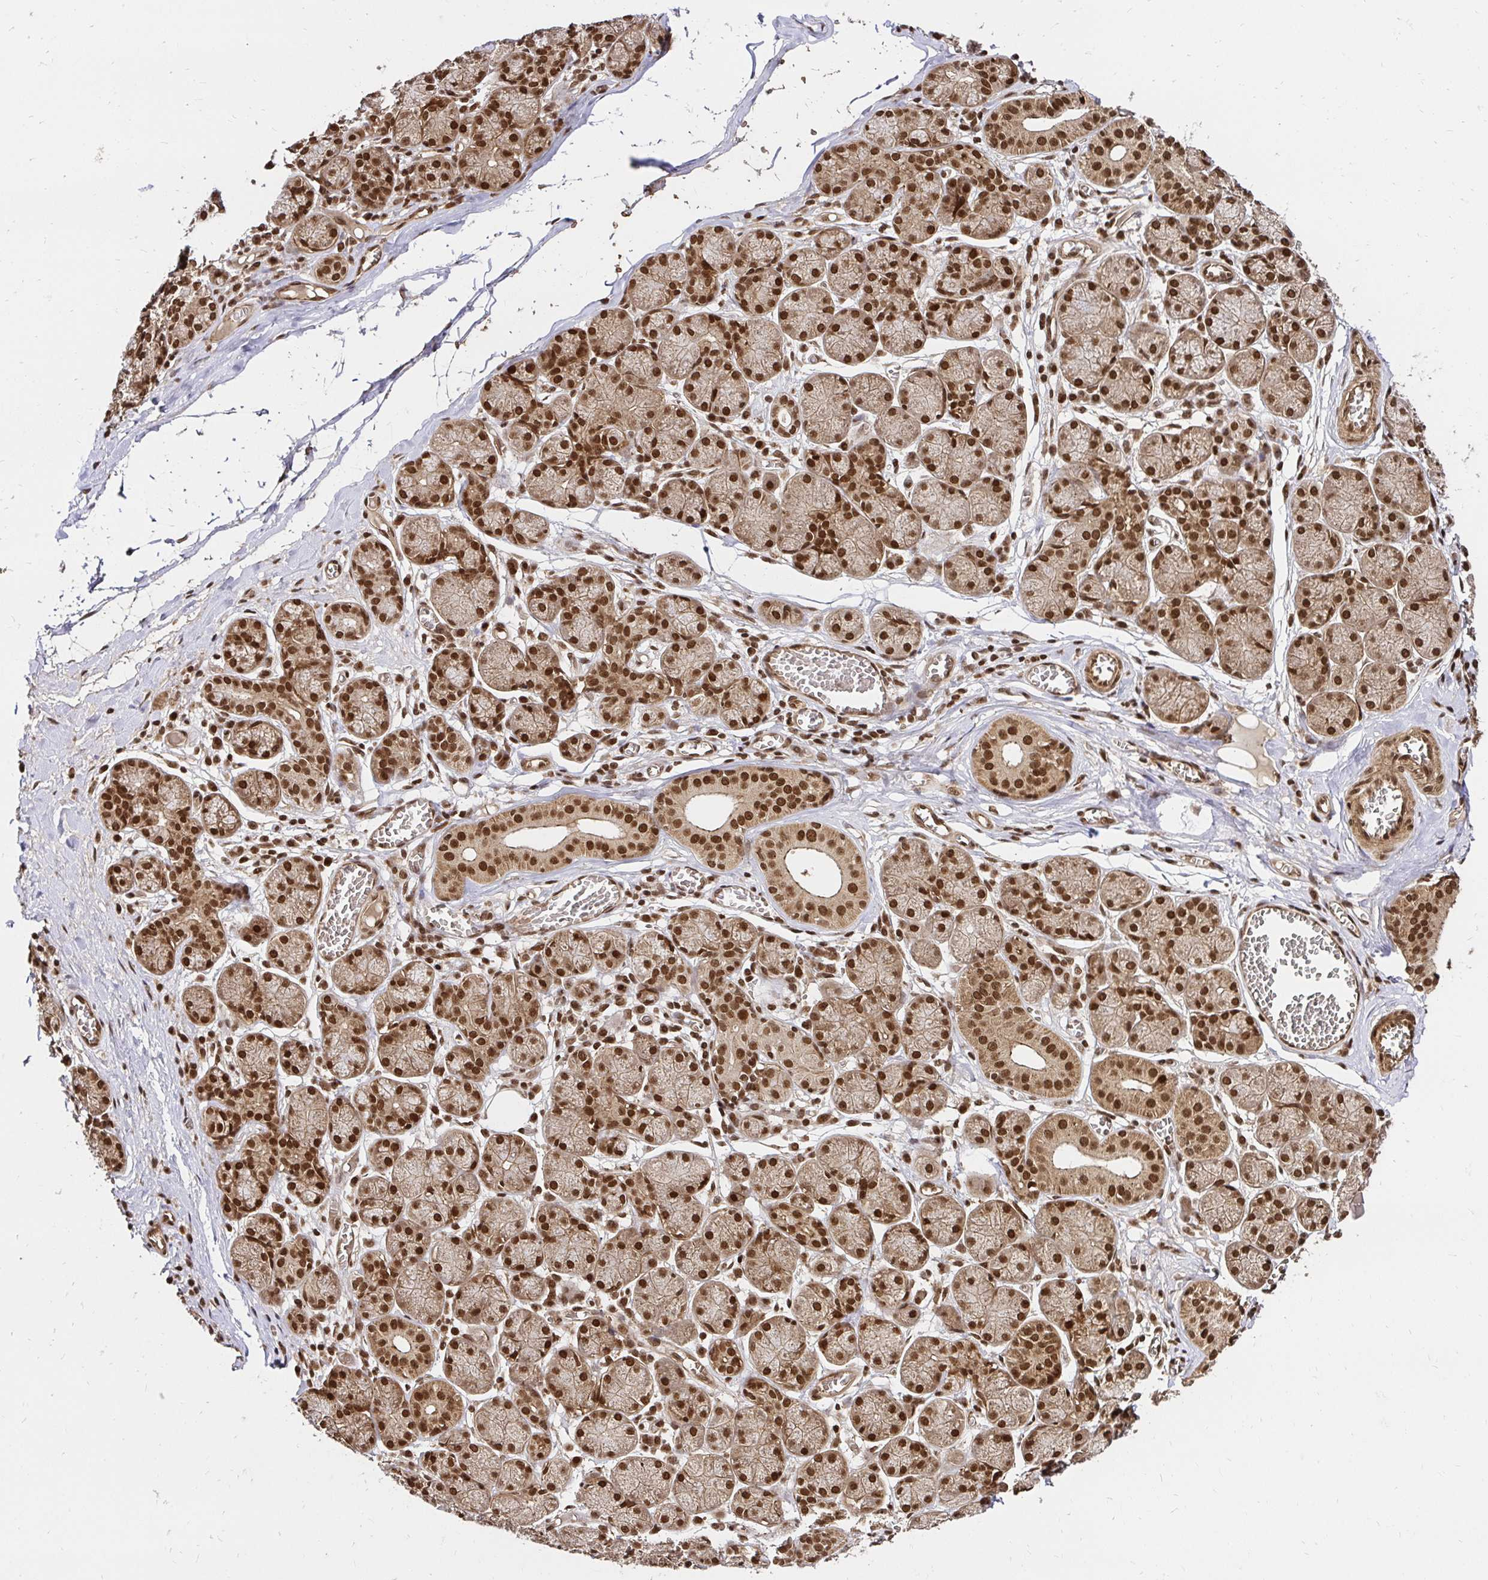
{"staining": {"intensity": "strong", "quantity": ">75%", "location": "cytoplasmic/membranous,nuclear"}, "tissue": "salivary gland", "cell_type": "Glandular cells", "image_type": "normal", "snomed": [{"axis": "morphology", "description": "Normal tissue, NOS"}, {"axis": "topography", "description": "Salivary gland"}], "caption": "This micrograph shows IHC staining of normal human salivary gland, with high strong cytoplasmic/membranous,nuclear staining in approximately >75% of glandular cells.", "gene": "GLYR1", "patient": {"sex": "female", "age": 24}}